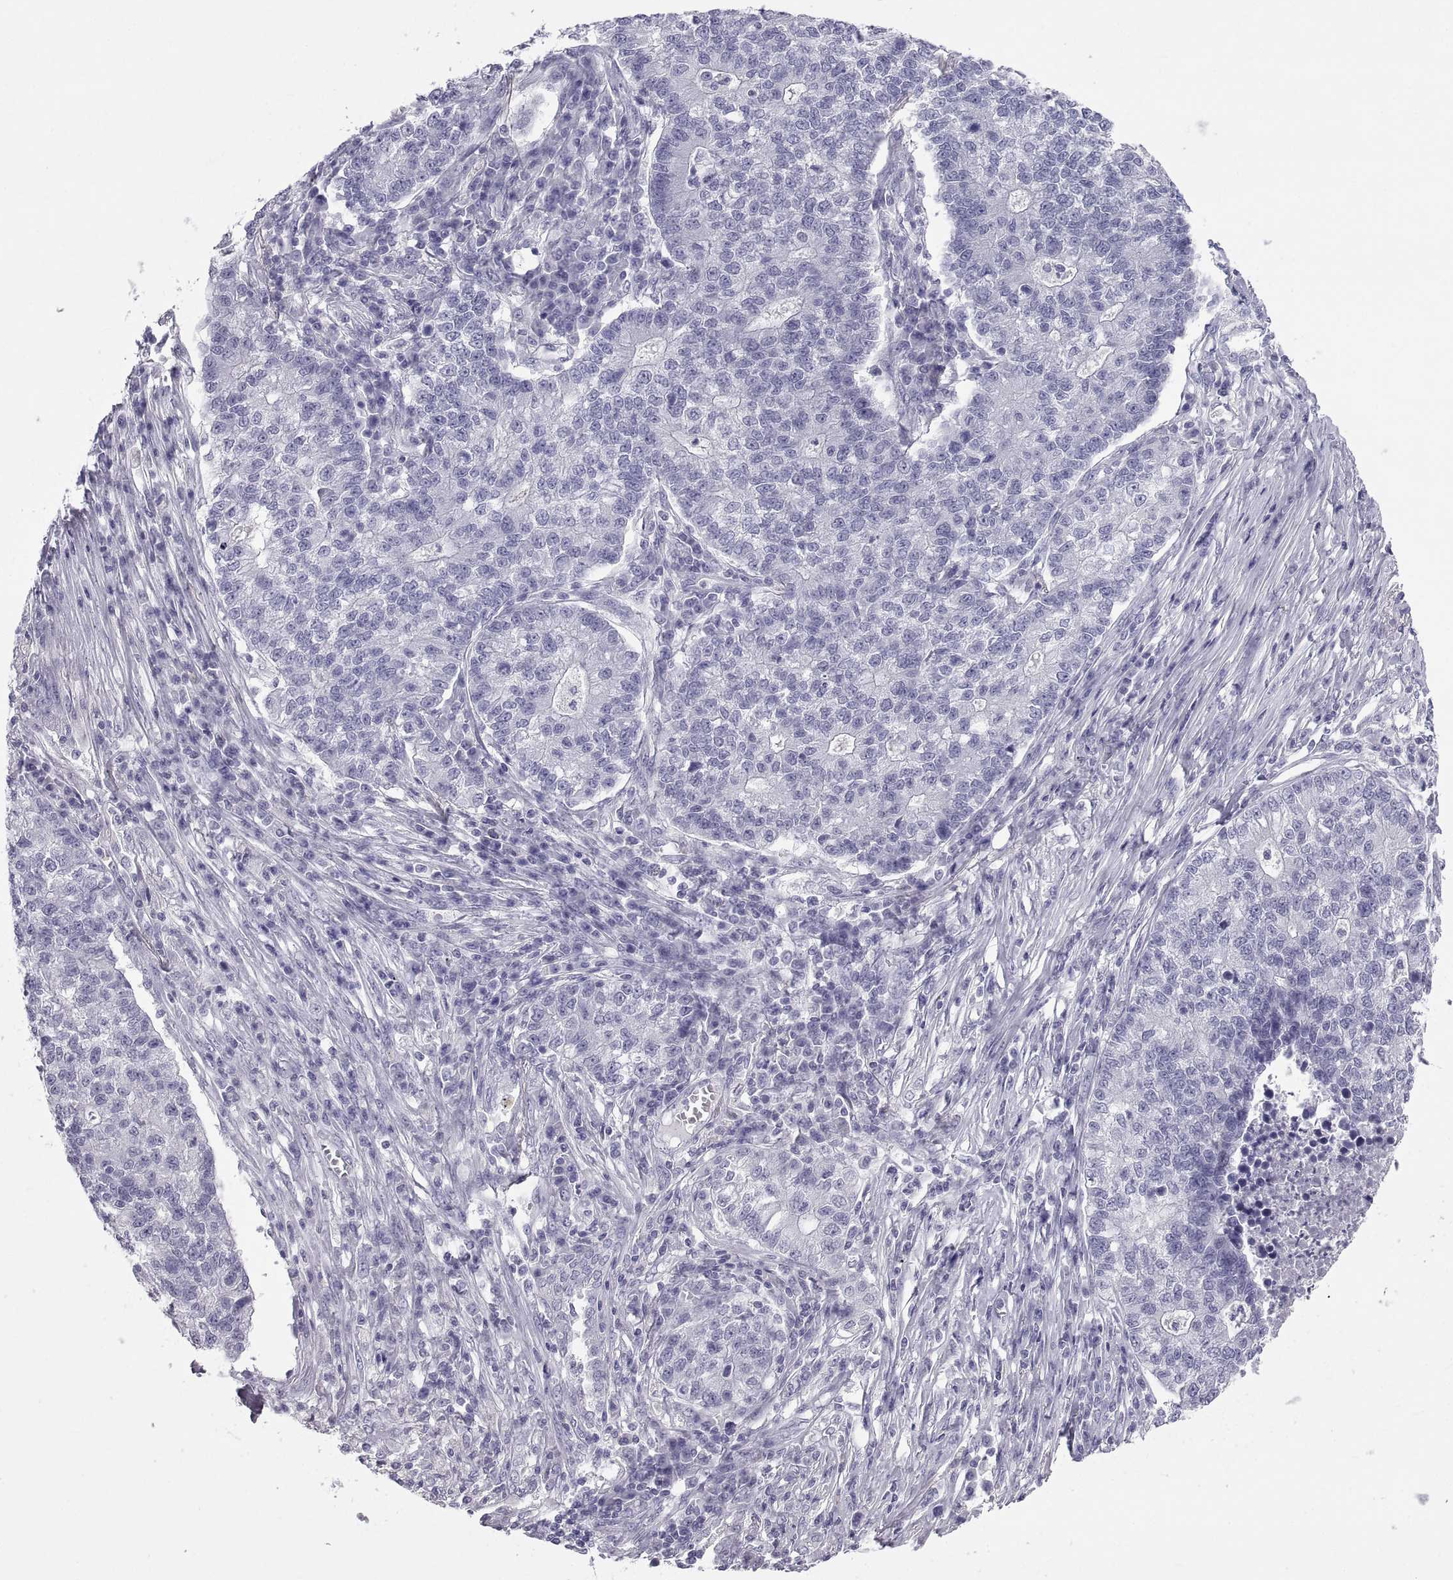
{"staining": {"intensity": "negative", "quantity": "none", "location": "none"}, "tissue": "lung cancer", "cell_type": "Tumor cells", "image_type": "cancer", "snomed": [{"axis": "morphology", "description": "Adenocarcinoma, NOS"}, {"axis": "topography", "description": "Lung"}], "caption": "Immunohistochemistry photomicrograph of neoplastic tissue: lung cancer stained with DAB (3,3'-diaminobenzidine) displays no significant protein staining in tumor cells.", "gene": "PCSK1N", "patient": {"sex": "male", "age": 57}}